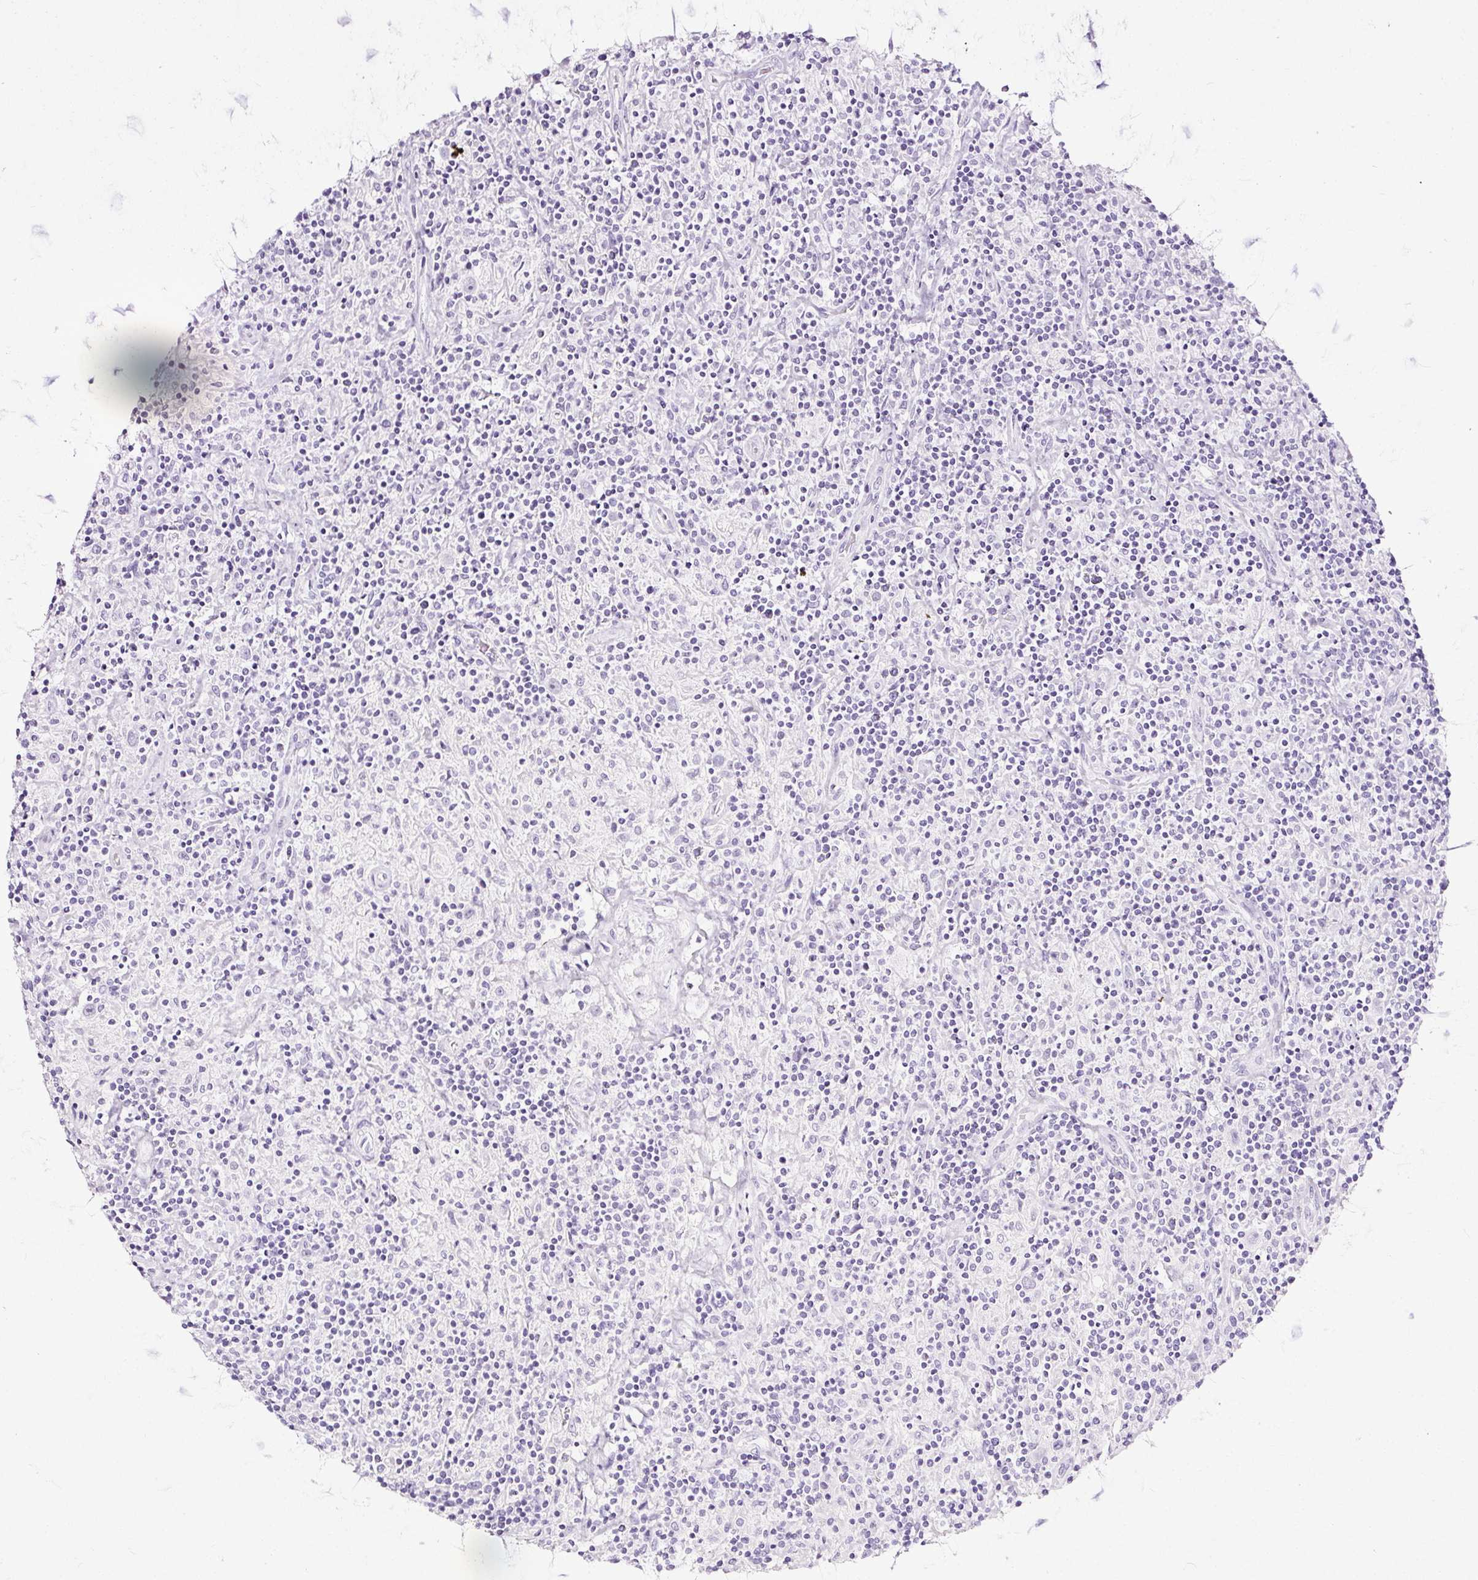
{"staining": {"intensity": "negative", "quantity": "none", "location": "none"}, "tissue": "lymphoma", "cell_type": "Tumor cells", "image_type": "cancer", "snomed": [{"axis": "morphology", "description": "Hodgkin's disease, NOS"}, {"axis": "topography", "description": "Lymph node"}], "caption": "Tumor cells are negative for brown protein staining in lymphoma.", "gene": "NPHS2", "patient": {"sex": "male", "age": 70}}